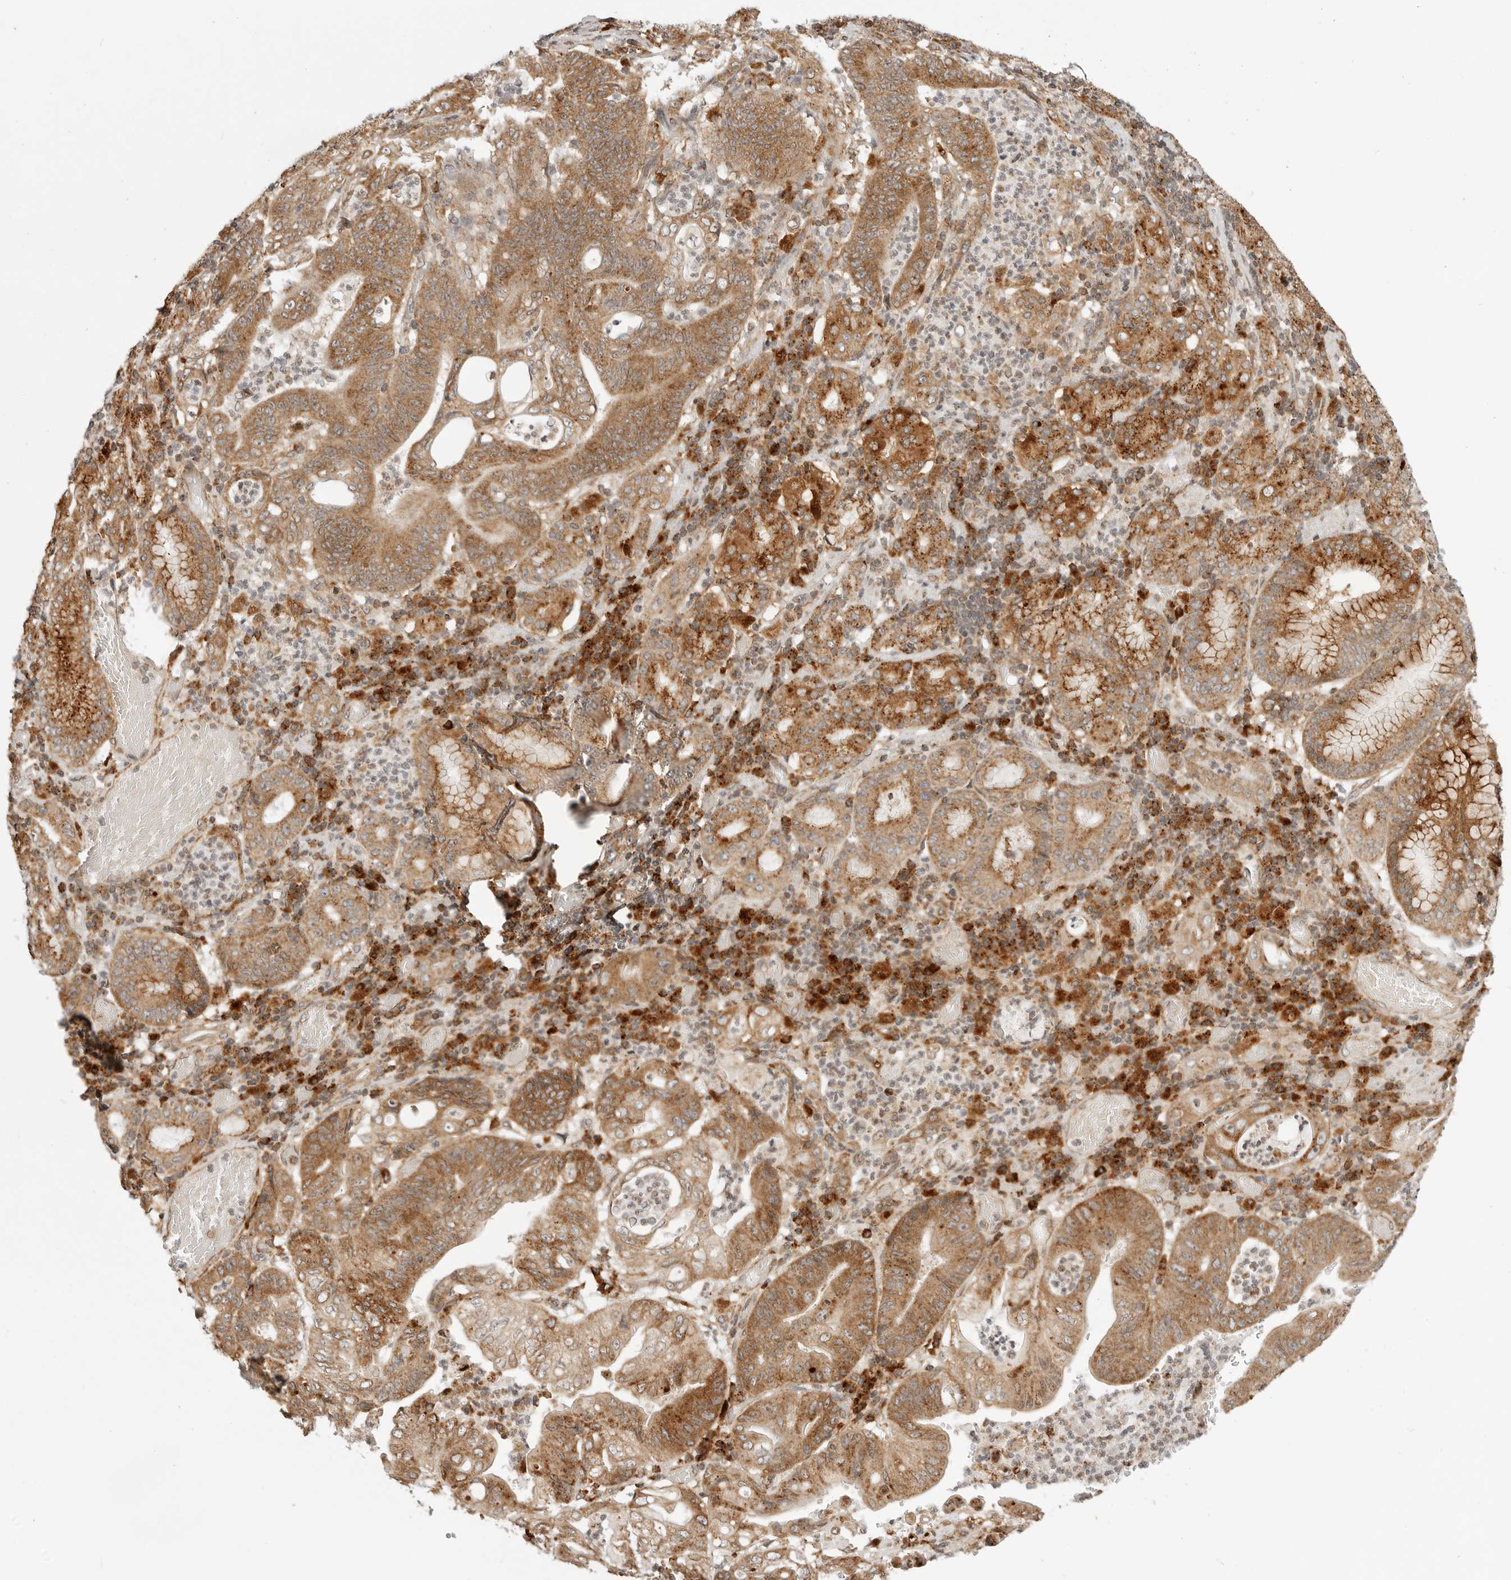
{"staining": {"intensity": "moderate", "quantity": ">75%", "location": "cytoplasmic/membranous"}, "tissue": "stomach cancer", "cell_type": "Tumor cells", "image_type": "cancer", "snomed": [{"axis": "morphology", "description": "Adenocarcinoma, NOS"}, {"axis": "topography", "description": "Stomach"}], "caption": "Brown immunohistochemical staining in stomach adenocarcinoma demonstrates moderate cytoplasmic/membranous positivity in about >75% of tumor cells. Nuclei are stained in blue.", "gene": "IDUA", "patient": {"sex": "female", "age": 73}}